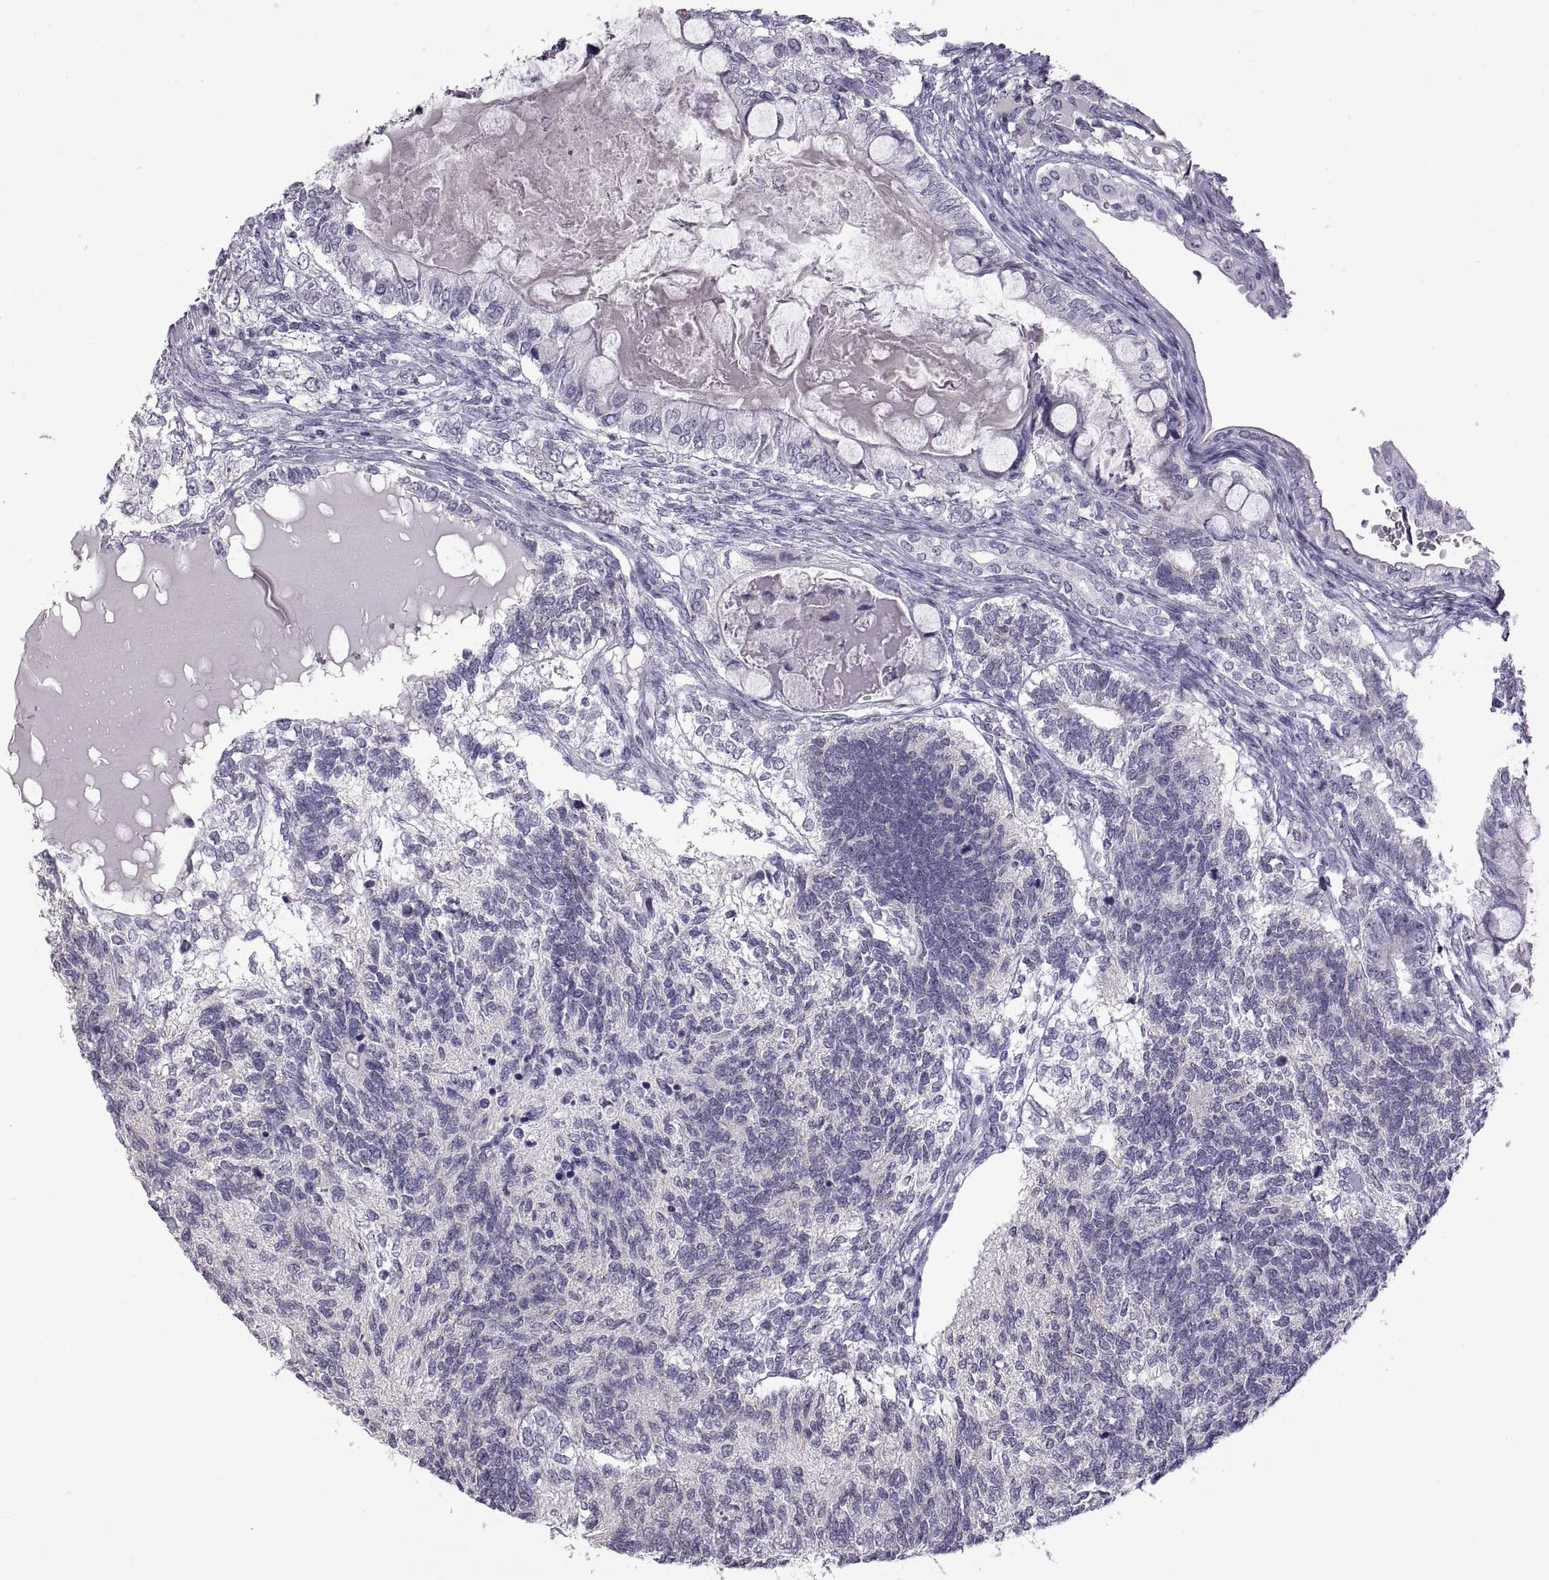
{"staining": {"intensity": "negative", "quantity": "none", "location": "none"}, "tissue": "testis cancer", "cell_type": "Tumor cells", "image_type": "cancer", "snomed": [{"axis": "morphology", "description": "Seminoma, NOS"}, {"axis": "morphology", "description": "Carcinoma, Embryonal, NOS"}, {"axis": "topography", "description": "Testis"}], "caption": "Immunohistochemistry (IHC) photomicrograph of human embryonal carcinoma (testis) stained for a protein (brown), which demonstrates no expression in tumor cells.", "gene": "RDM1", "patient": {"sex": "male", "age": 41}}